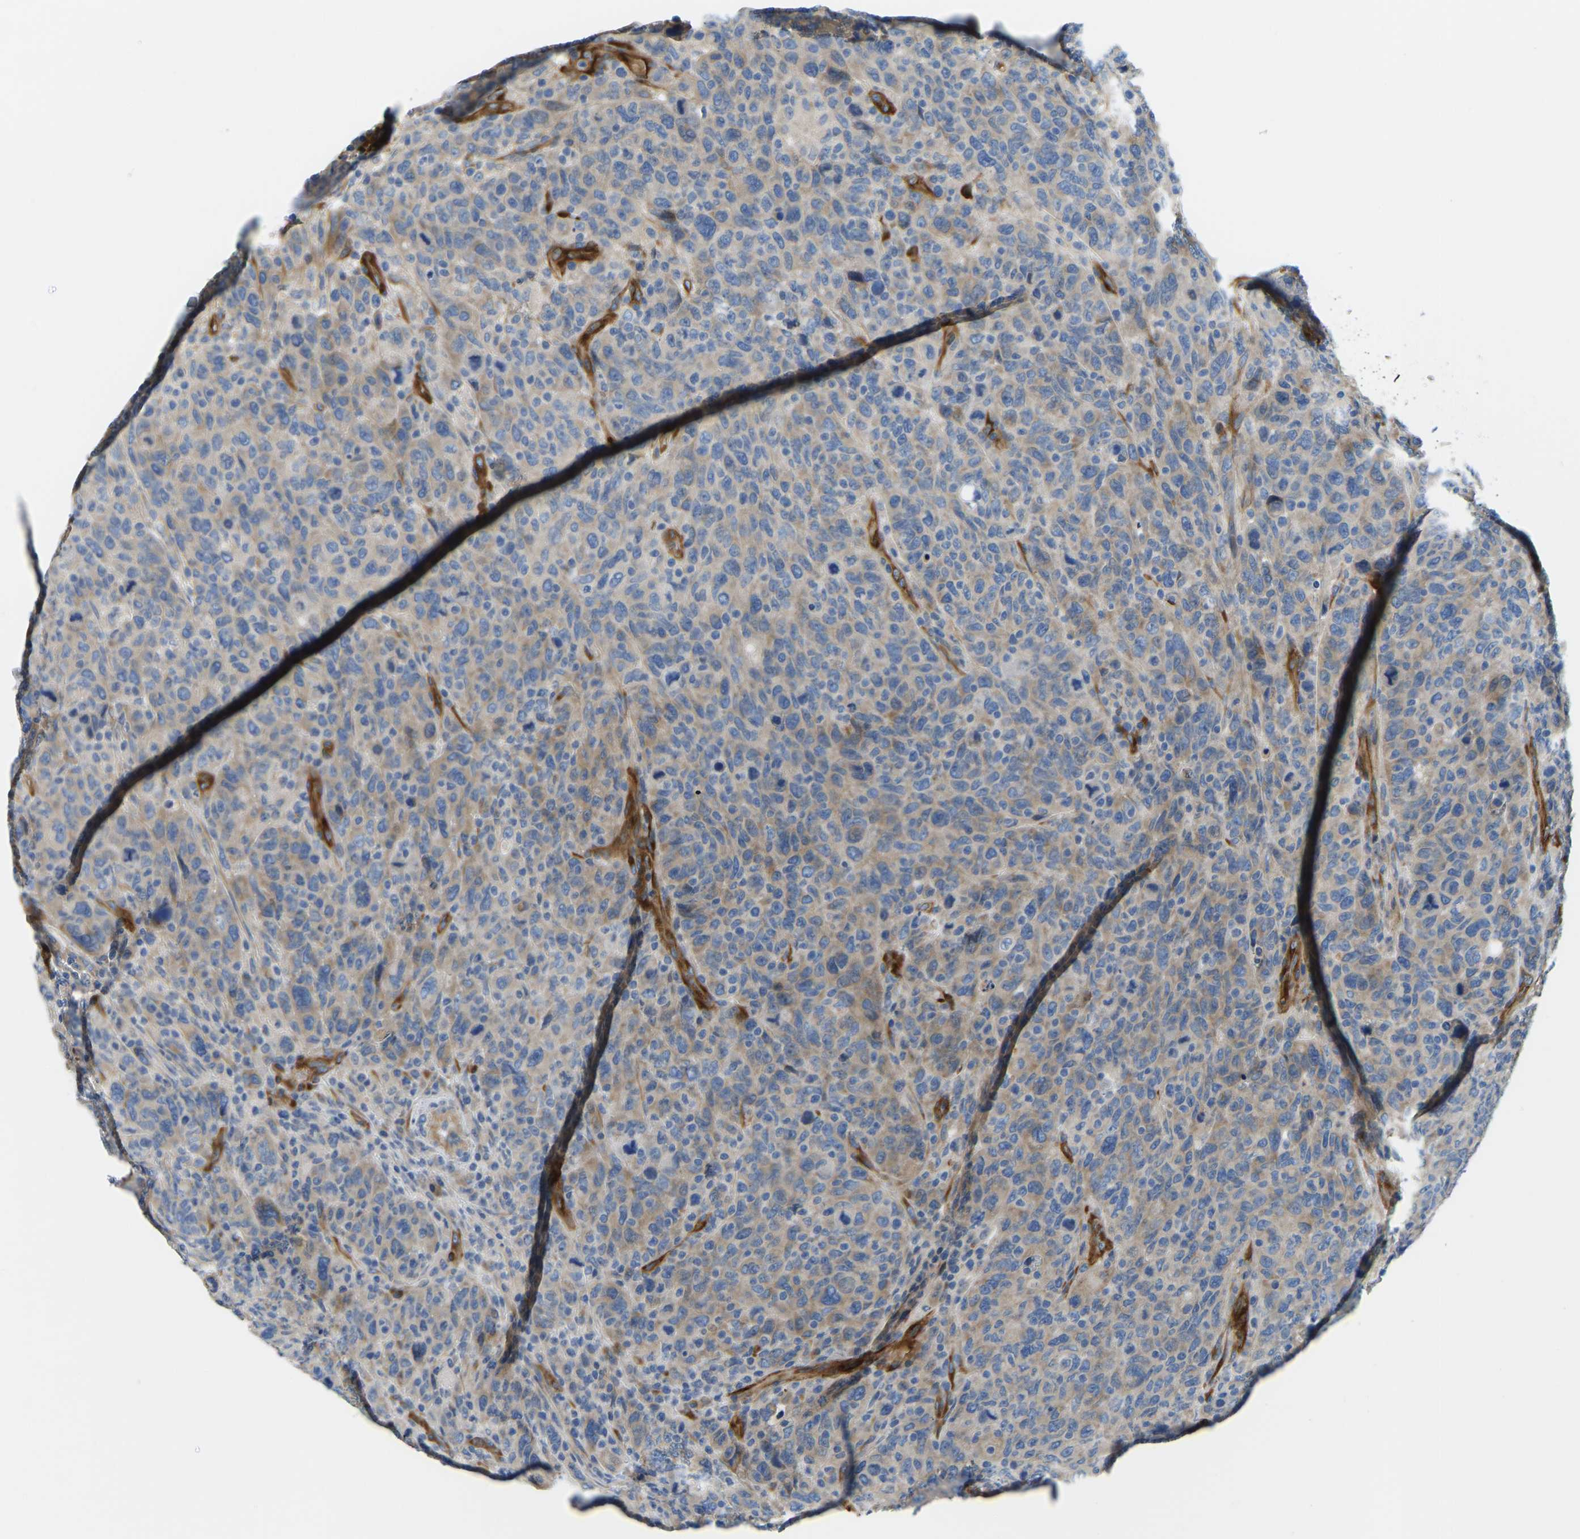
{"staining": {"intensity": "weak", "quantity": ">75%", "location": "cytoplasmic/membranous"}, "tissue": "breast cancer", "cell_type": "Tumor cells", "image_type": "cancer", "snomed": [{"axis": "morphology", "description": "Duct carcinoma"}, {"axis": "topography", "description": "Breast"}], "caption": "A micrograph showing weak cytoplasmic/membranous positivity in approximately >75% of tumor cells in intraductal carcinoma (breast), as visualized by brown immunohistochemical staining.", "gene": "COL15A1", "patient": {"sex": "female", "age": 37}}